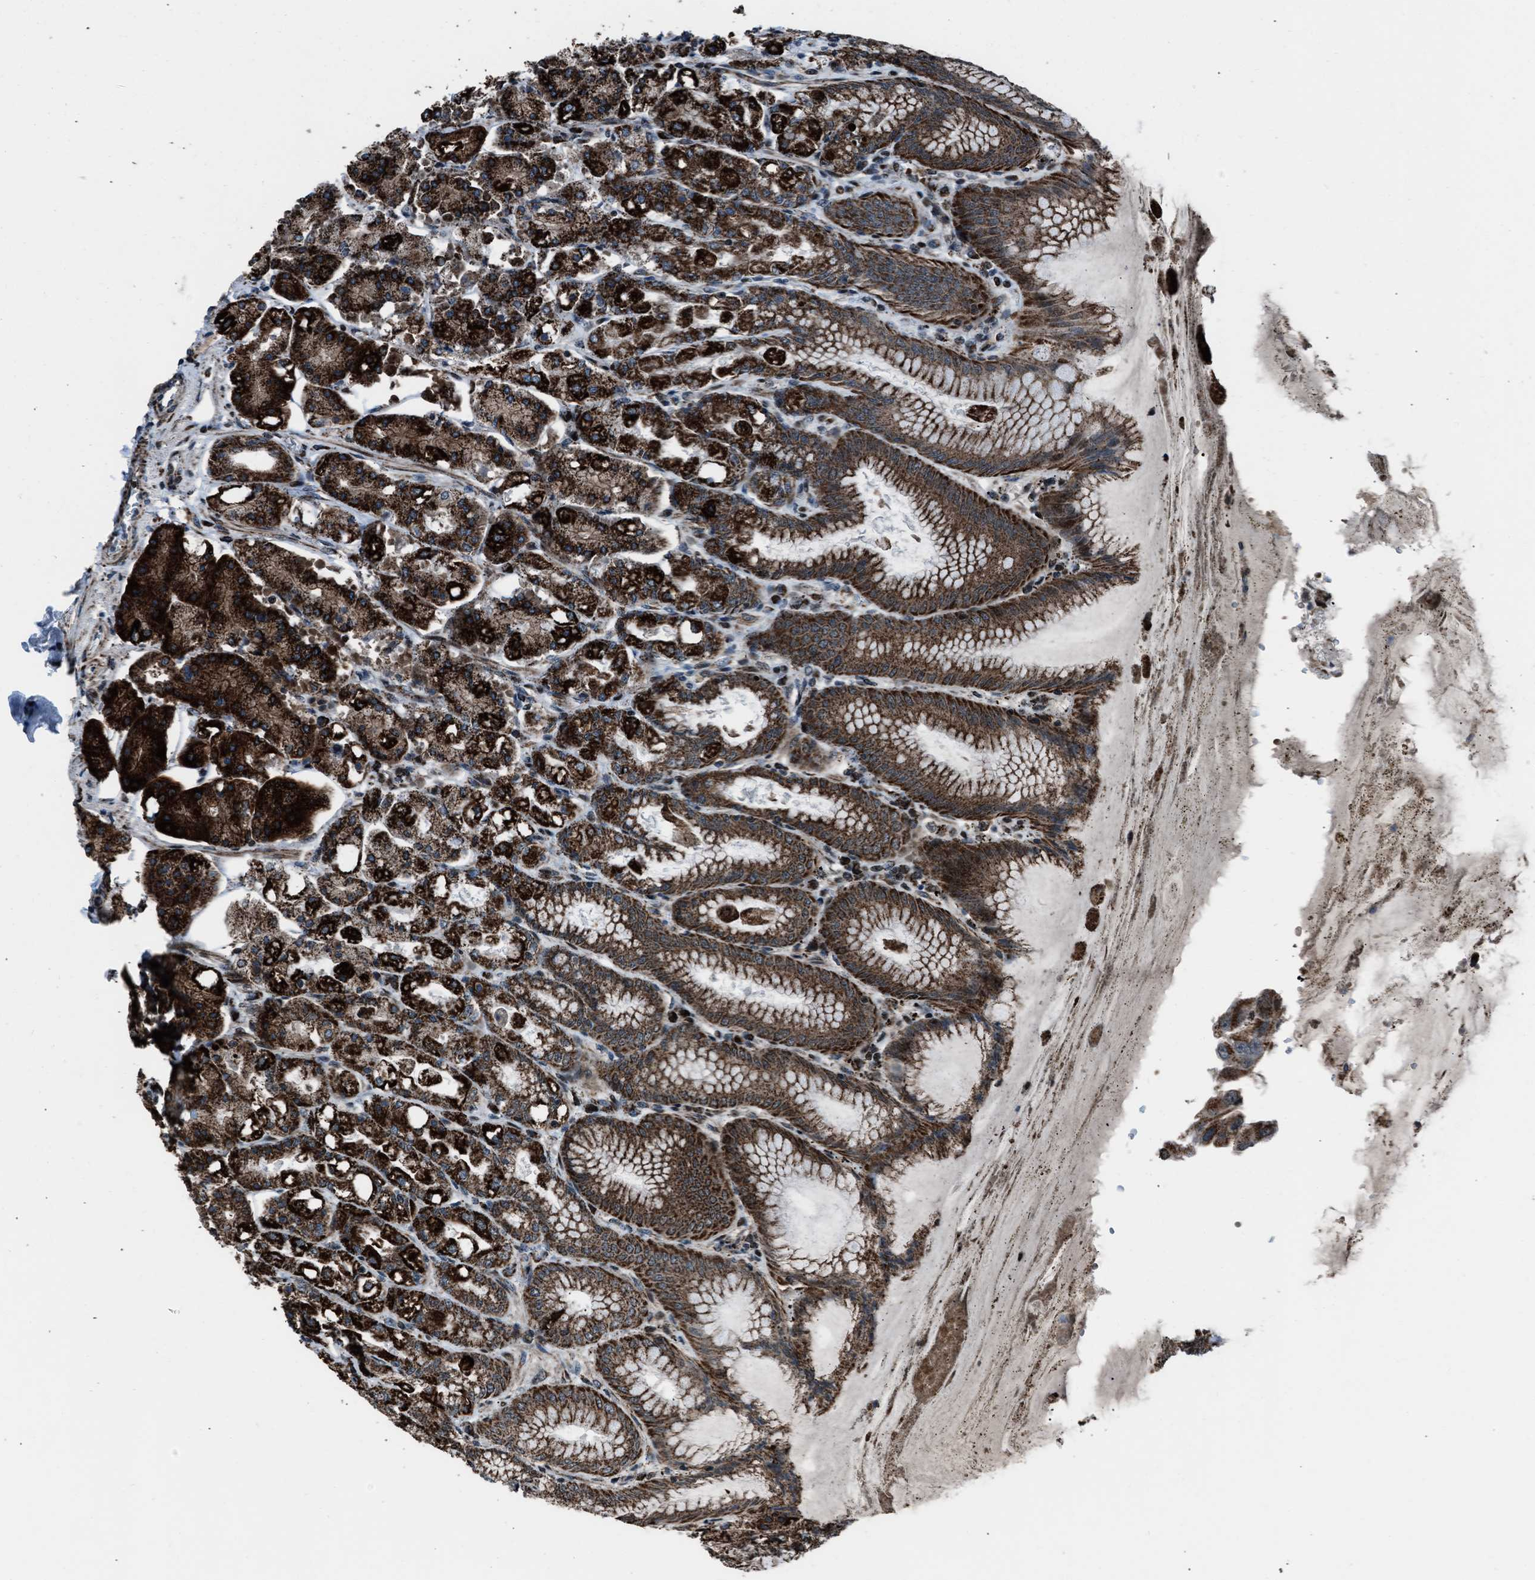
{"staining": {"intensity": "strong", "quantity": ">75%", "location": "cytoplasmic/membranous,nuclear"}, "tissue": "stomach", "cell_type": "Glandular cells", "image_type": "normal", "snomed": [{"axis": "morphology", "description": "Normal tissue, NOS"}, {"axis": "topography", "description": "Stomach, lower"}], "caption": "Human stomach stained for a protein (brown) demonstrates strong cytoplasmic/membranous,nuclear positive positivity in approximately >75% of glandular cells.", "gene": "MORC3", "patient": {"sex": "male", "age": 71}}